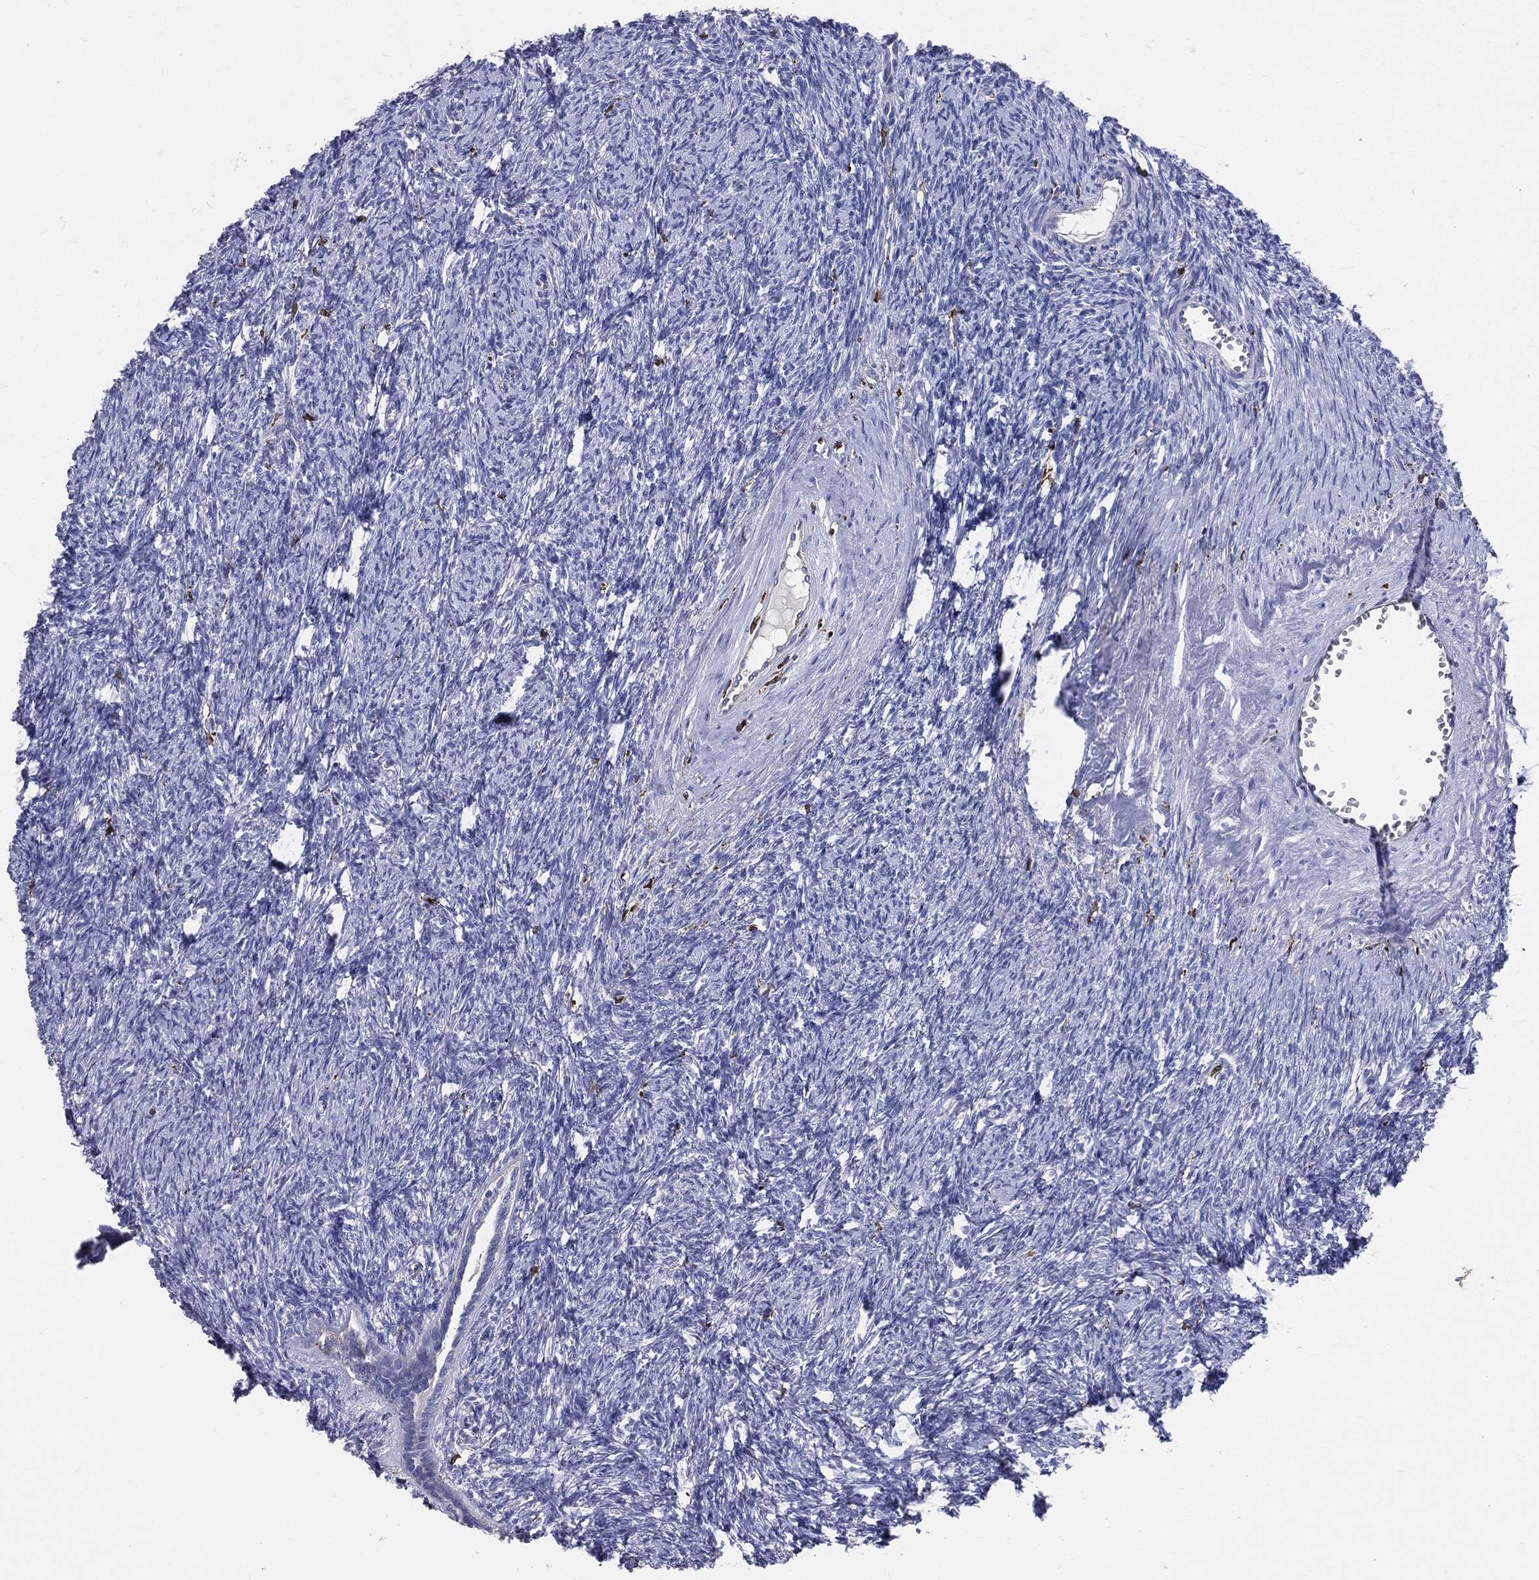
{"staining": {"intensity": "negative", "quantity": "none", "location": "none"}, "tissue": "ovary", "cell_type": "Ovarian stroma cells", "image_type": "normal", "snomed": [{"axis": "morphology", "description": "Normal tissue, NOS"}, {"axis": "topography", "description": "Fallopian tube"}, {"axis": "topography", "description": "Ovary"}], "caption": "This is an immunohistochemistry photomicrograph of unremarkable human ovary. There is no staining in ovarian stroma cells.", "gene": "CD74", "patient": {"sex": "female", "age": 33}}